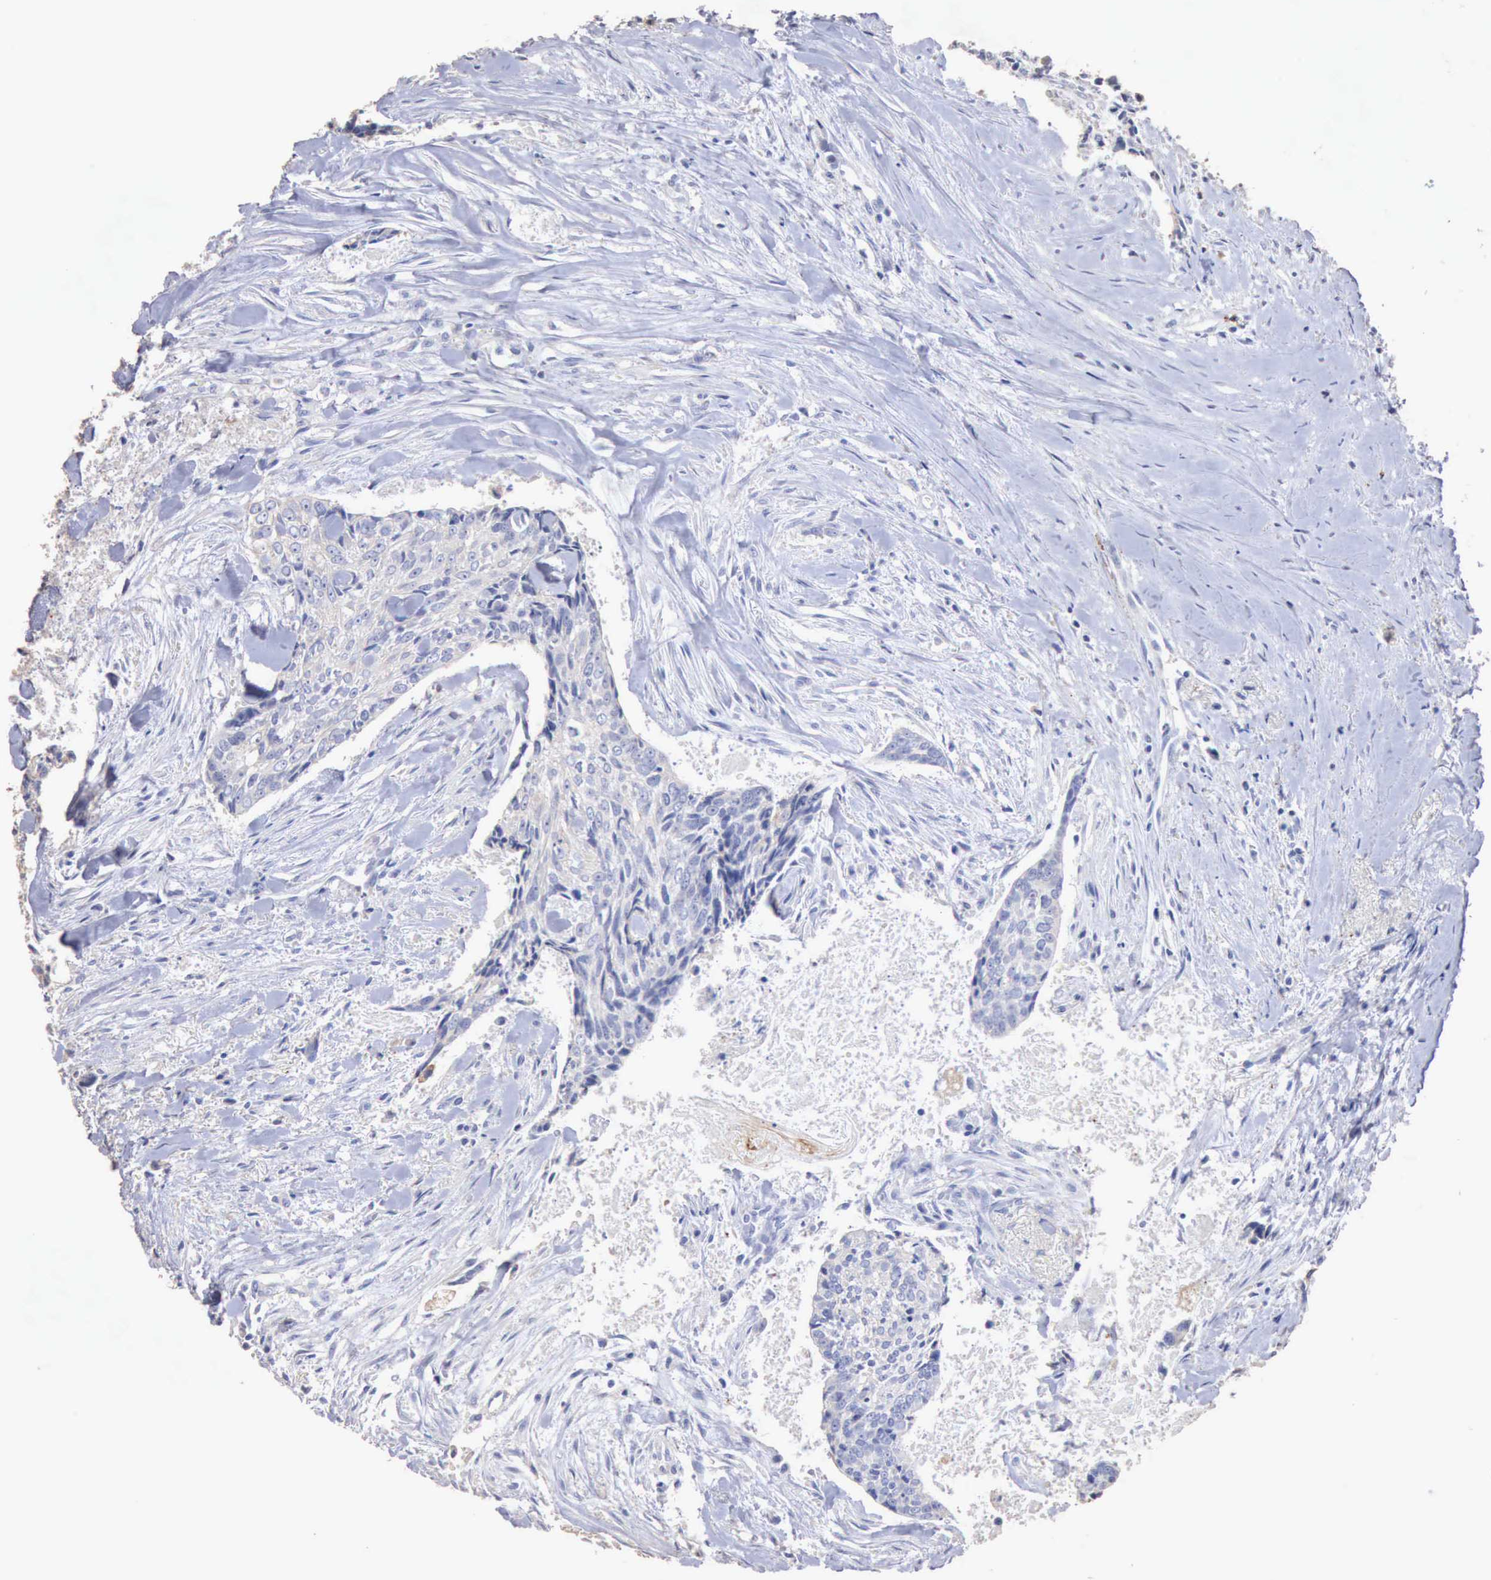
{"staining": {"intensity": "negative", "quantity": "none", "location": "none"}, "tissue": "head and neck cancer", "cell_type": "Tumor cells", "image_type": "cancer", "snomed": [{"axis": "morphology", "description": "Squamous cell carcinoma, NOS"}, {"axis": "topography", "description": "Salivary gland"}, {"axis": "topography", "description": "Head-Neck"}], "caption": "Histopathology image shows no protein expression in tumor cells of head and neck cancer (squamous cell carcinoma) tissue.", "gene": "KRT6B", "patient": {"sex": "male", "age": 70}}